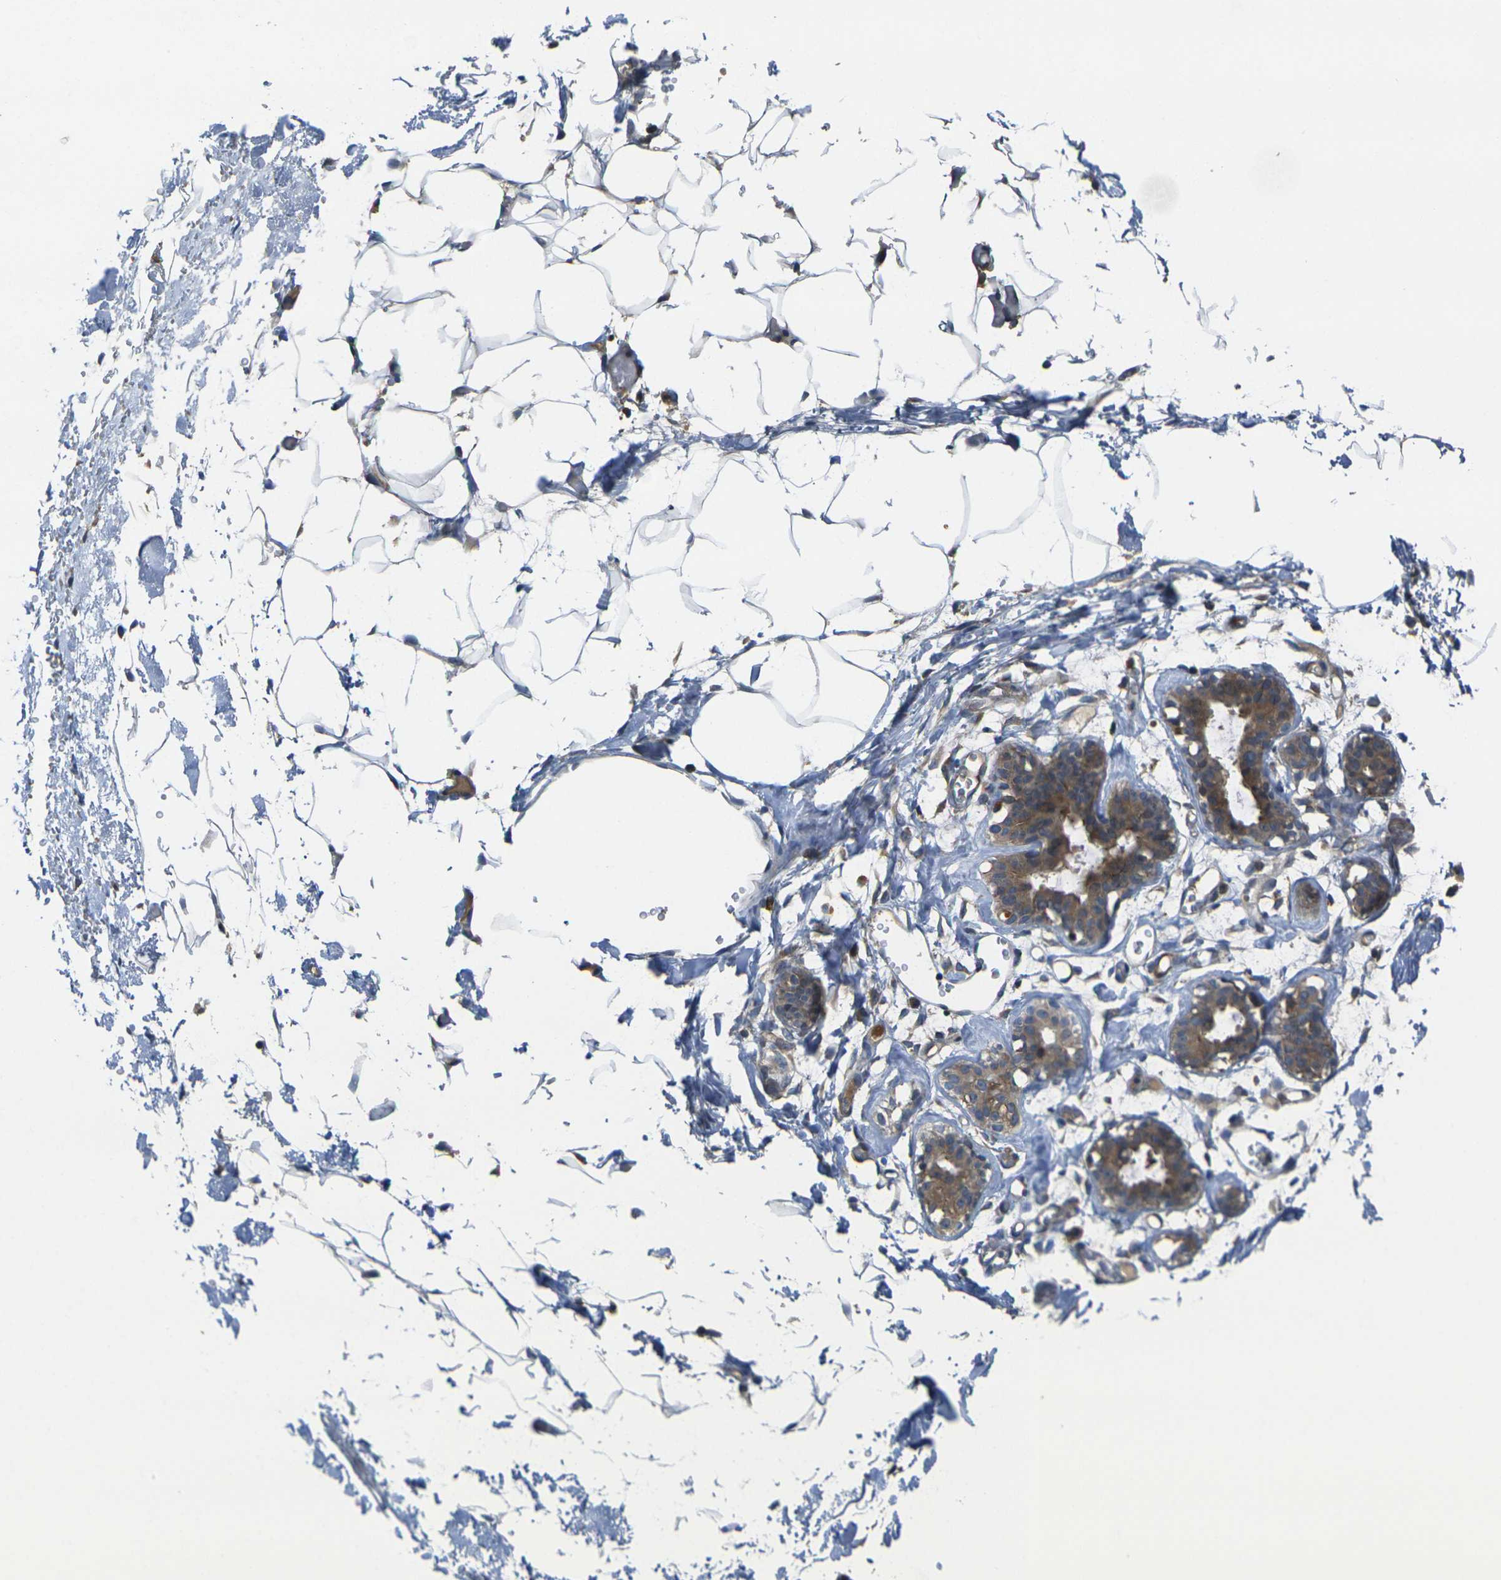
{"staining": {"intensity": "negative", "quantity": "none", "location": "none"}, "tissue": "adipose tissue", "cell_type": "Adipocytes", "image_type": "normal", "snomed": [{"axis": "morphology", "description": "Normal tissue, NOS"}, {"axis": "topography", "description": "Breast"}, {"axis": "topography", "description": "Adipose tissue"}], "caption": "Adipose tissue stained for a protein using immunohistochemistry exhibits no staining adipocytes.", "gene": "FZD1", "patient": {"sex": "female", "age": 25}}